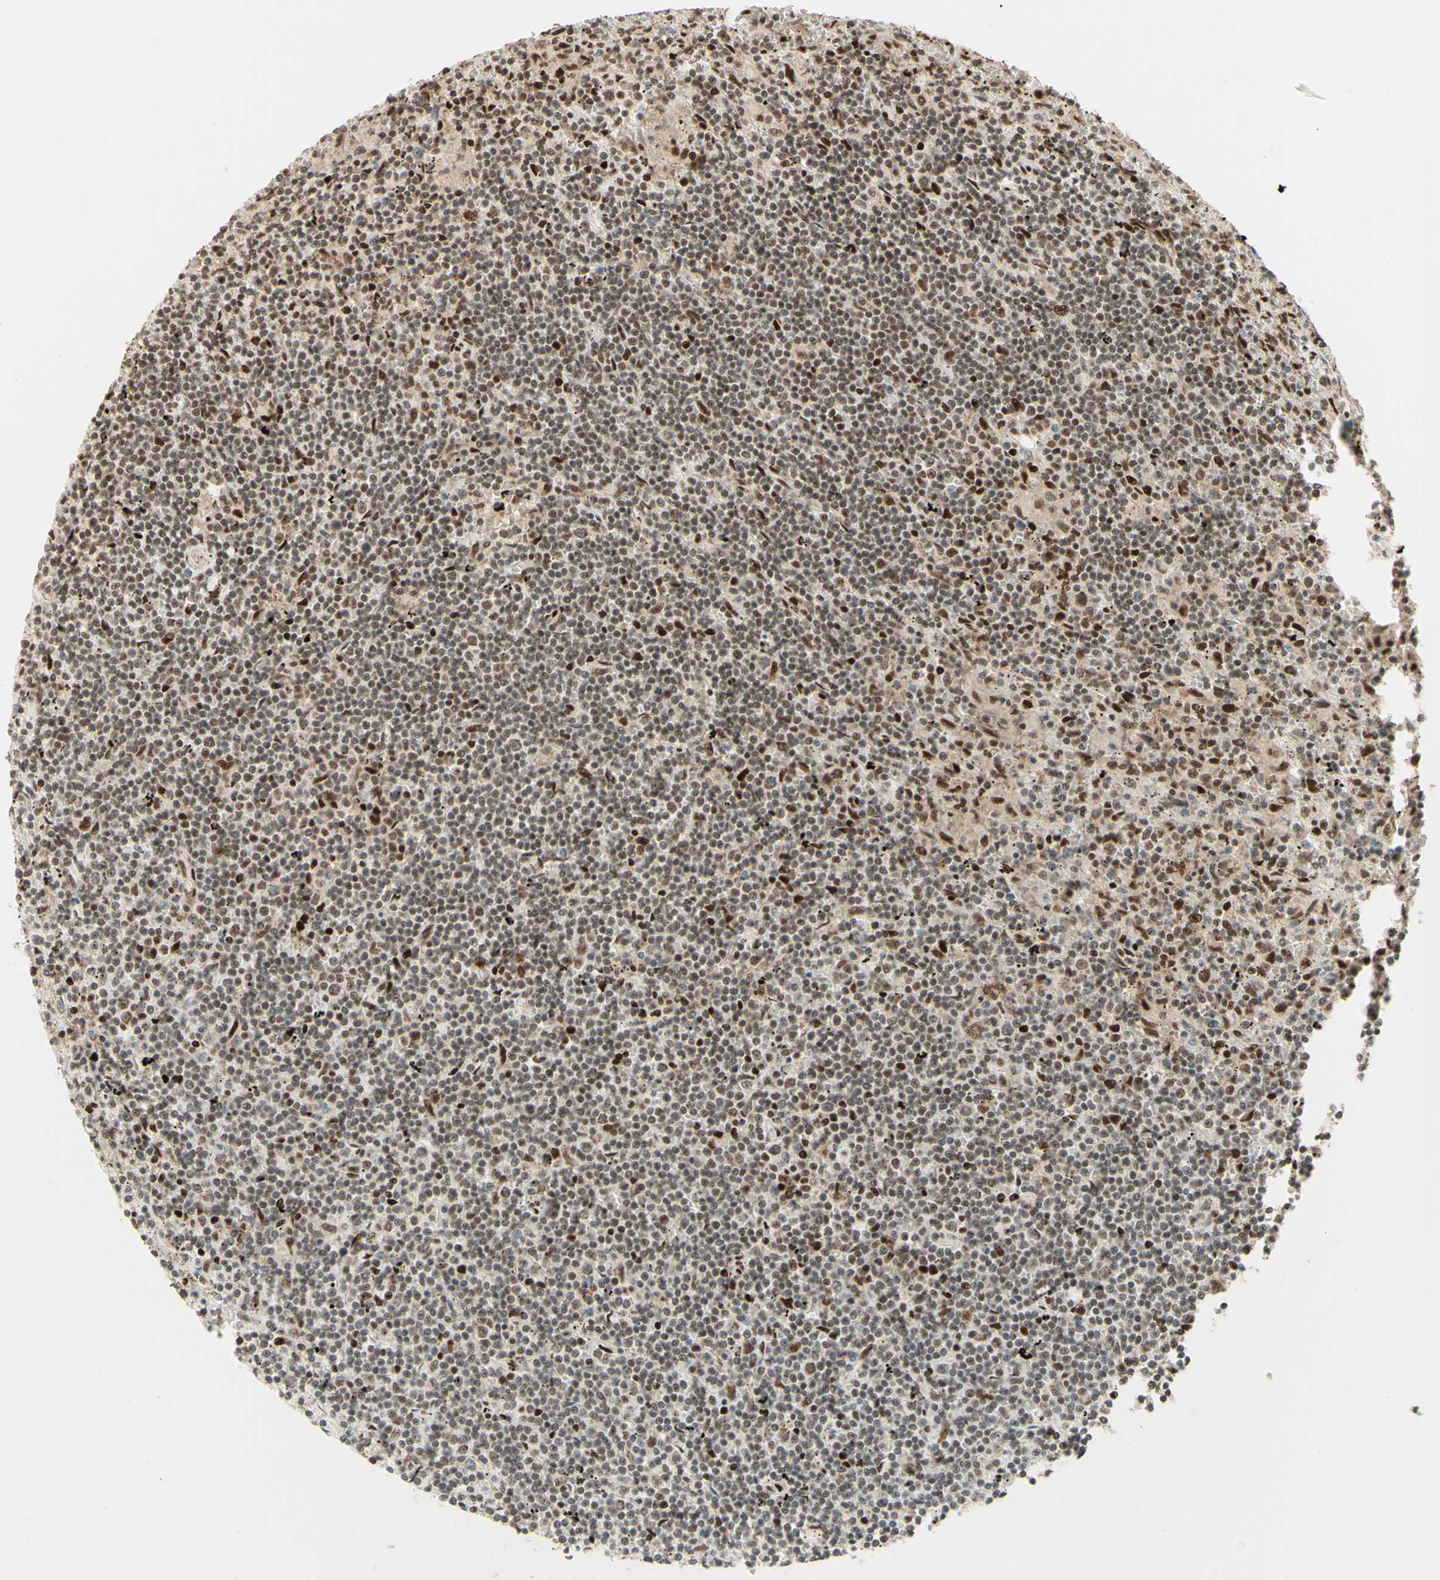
{"staining": {"intensity": "moderate", "quantity": "25%-75%", "location": "nuclear"}, "tissue": "lymphoma", "cell_type": "Tumor cells", "image_type": "cancer", "snomed": [{"axis": "morphology", "description": "Malignant lymphoma, non-Hodgkin's type, Low grade"}, {"axis": "topography", "description": "Spleen"}], "caption": "Tumor cells reveal medium levels of moderate nuclear staining in approximately 25%-75% of cells in human low-grade malignant lymphoma, non-Hodgkin's type. The protein is shown in brown color, while the nuclei are stained blue.", "gene": "NR3C1", "patient": {"sex": "male", "age": 76}}